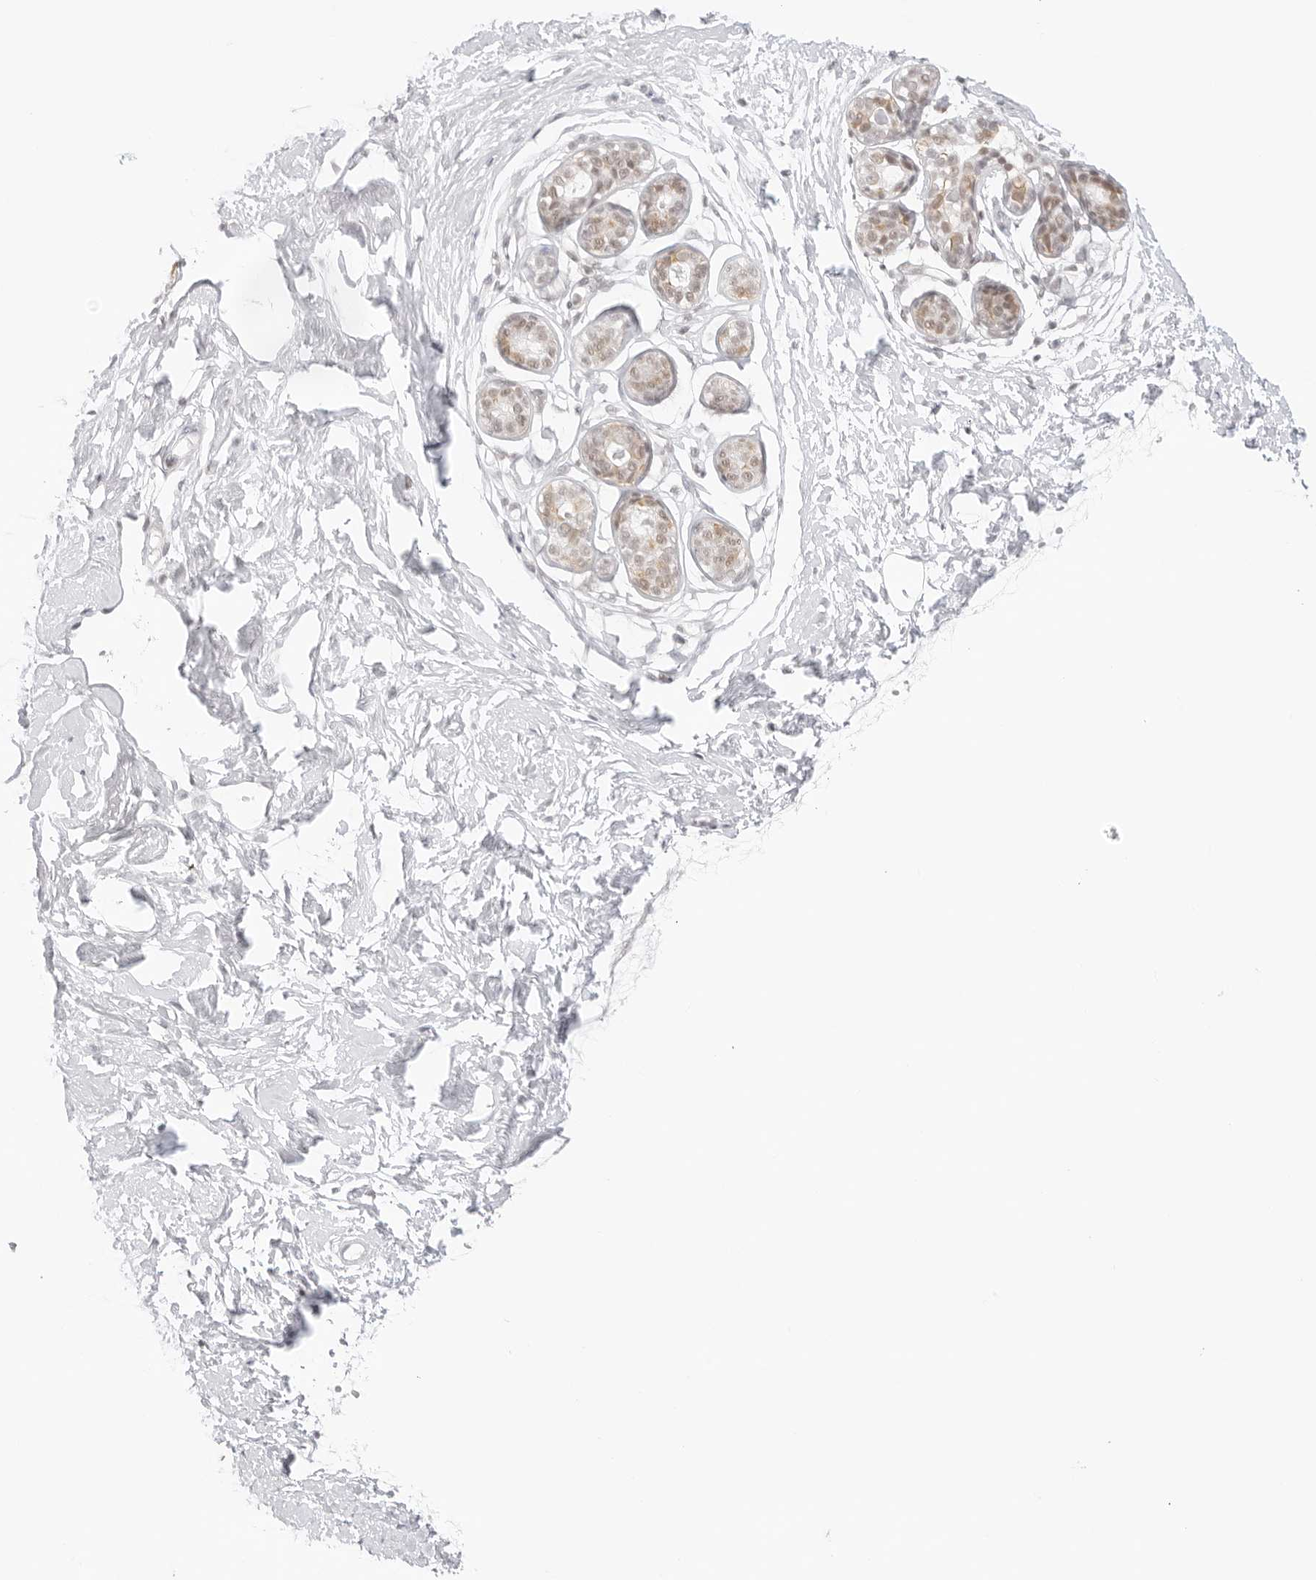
{"staining": {"intensity": "negative", "quantity": "none", "location": "none"}, "tissue": "breast", "cell_type": "Adipocytes", "image_type": "normal", "snomed": [{"axis": "morphology", "description": "Normal tissue, NOS"}, {"axis": "topography", "description": "Breast"}], "caption": "The IHC histopathology image has no significant expression in adipocytes of breast. (Stains: DAB IHC with hematoxylin counter stain, Microscopy: brightfield microscopy at high magnification).", "gene": "TCIM", "patient": {"sex": "female", "age": 23}}